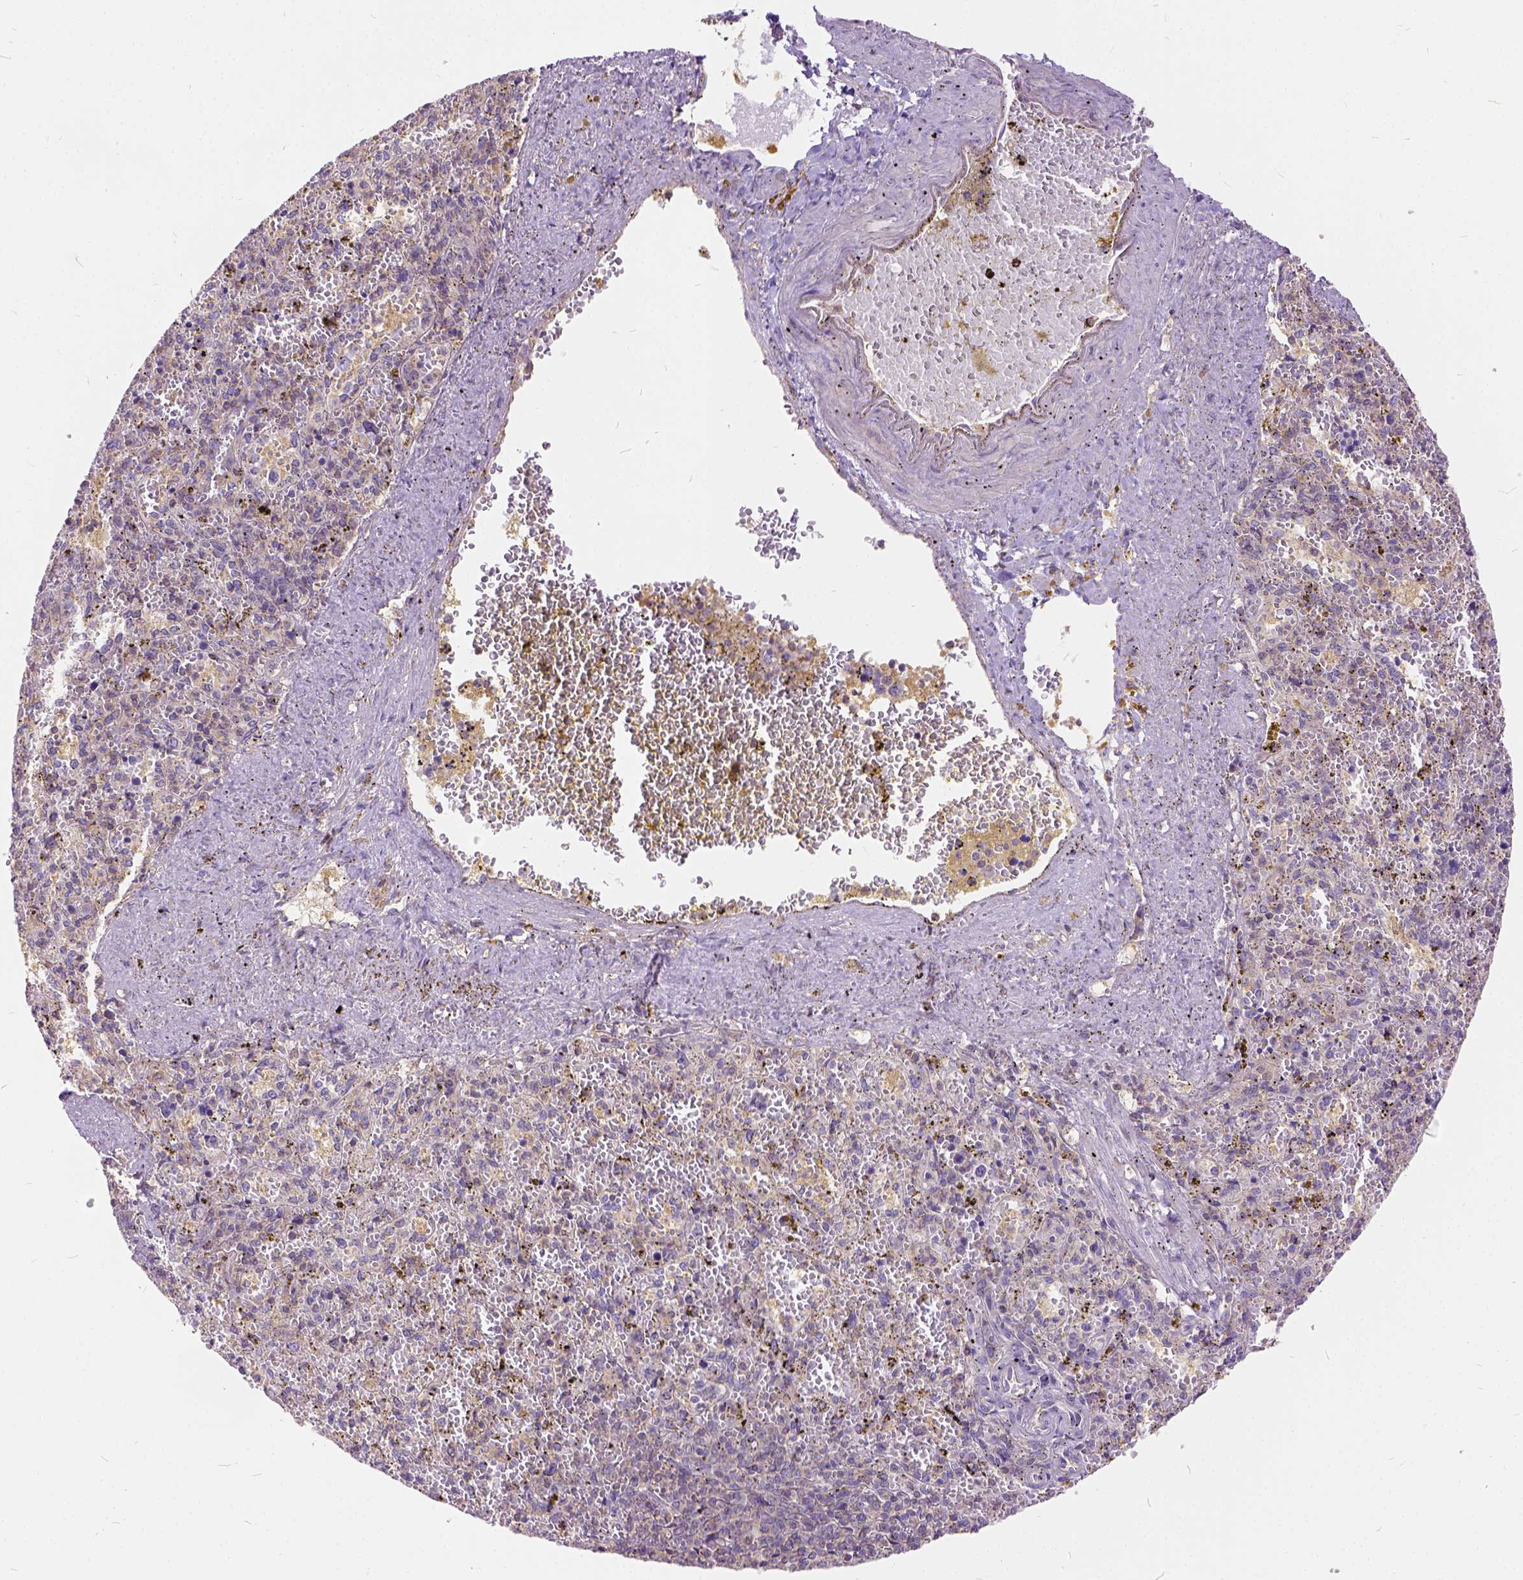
{"staining": {"intensity": "negative", "quantity": "none", "location": "none"}, "tissue": "spleen", "cell_type": "Cells in red pulp", "image_type": "normal", "snomed": [{"axis": "morphology", "description": "Normal tissue, NOS"}, {"axis": "topography", "description": "Spleen"}], "caption": "IHC micrograph of benign spleen: spleen stained with DAB reveals no significant protein staining in cells in red pulp.", "gene": "CADM4", "patient": {"sex": "female", "age": 50}}